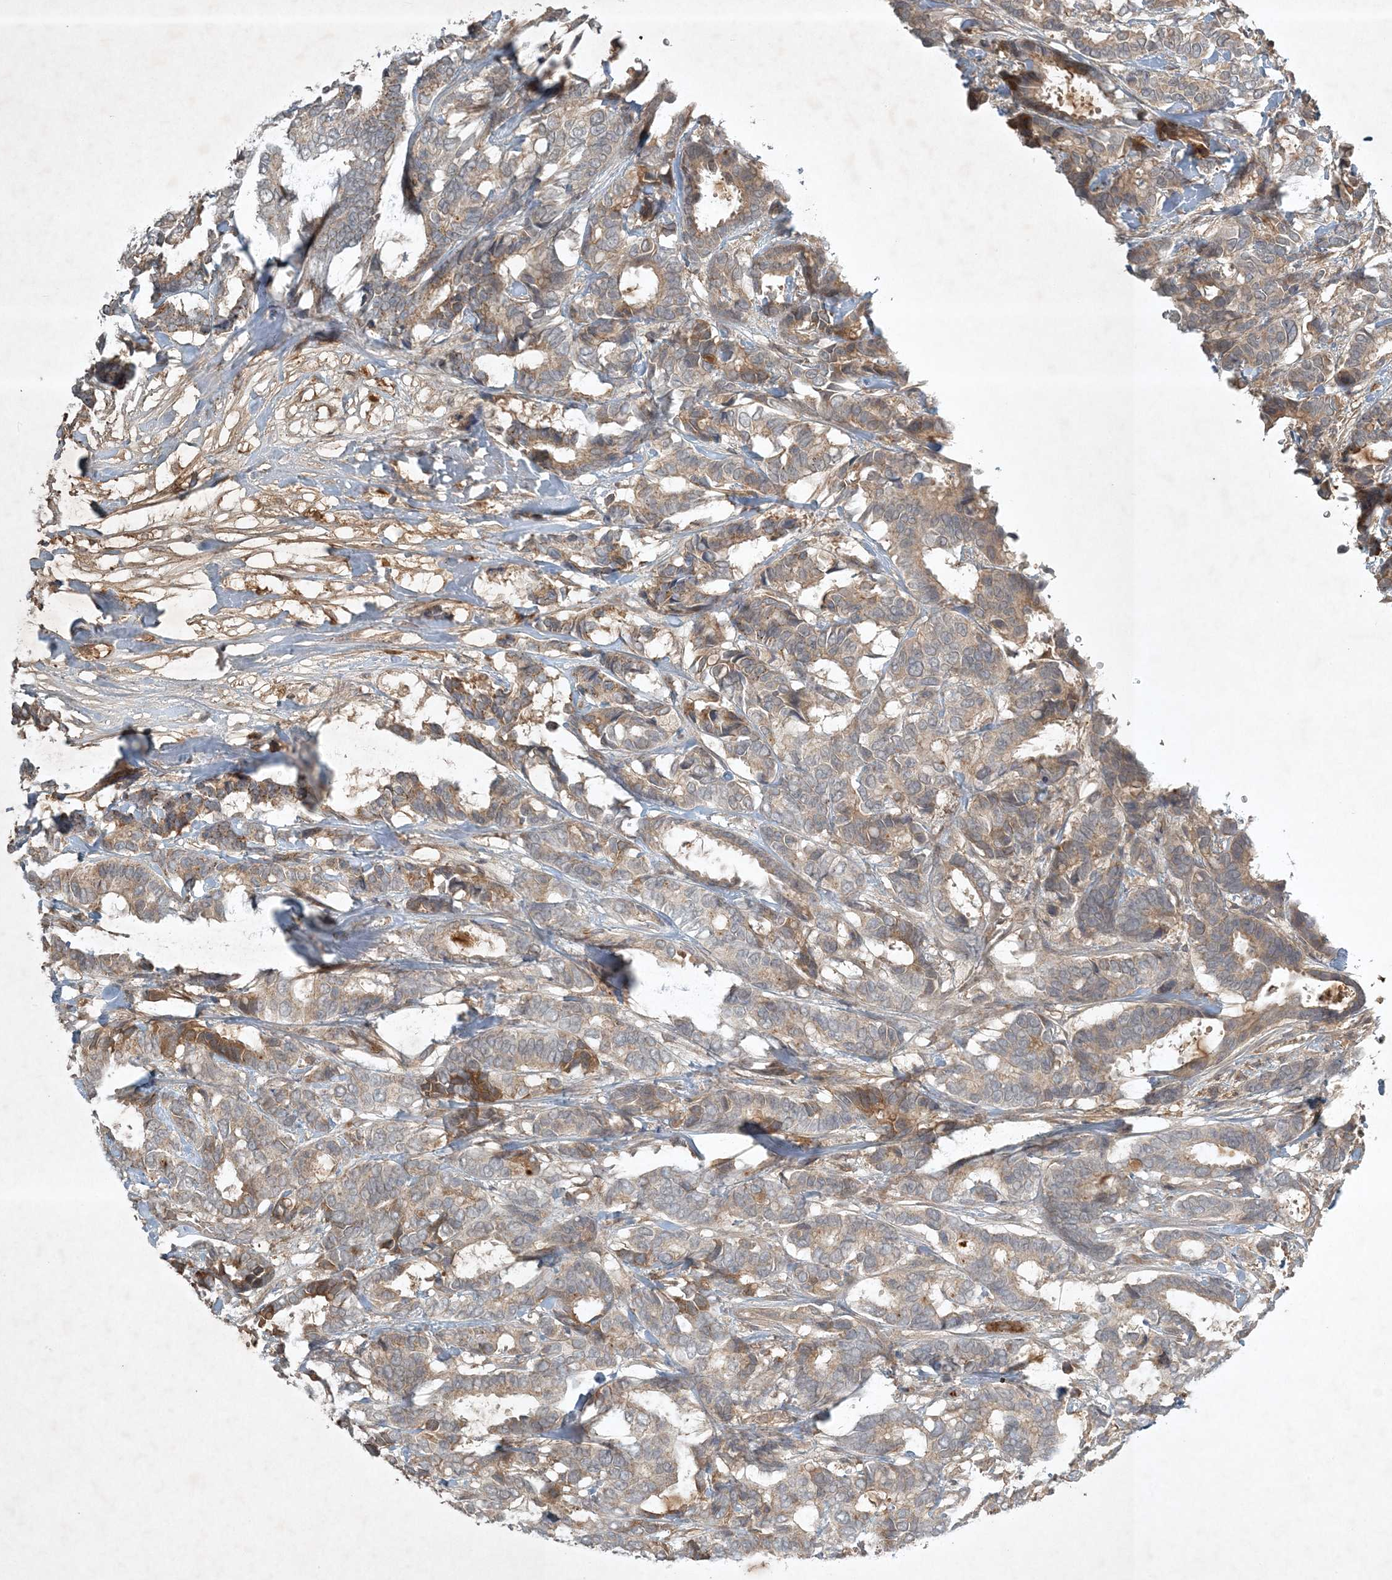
{"staining": {"intensity": "weak", "quantity": "25%-75%", "location": "cytoplasmic/membranous"}, "tissue": "breast cancer", "cell_type": "Tumor cells", "image_type": "cancer", "snomed": [{"axis": "morphology", "description": "Duct carcinoma"}, {"axis": "topography", "description": "Breast"}], "caption": "Breast invasive ductal carcinoma stained for a protein shows weak cytoplasmic/membranous positivity in tumor cells. (Stains: DAB in brown, nuclei in blue, Microscopy: brightfield microscopy at high magnification).", "gene": "TNFAIP6", "patient": {"sex": "female", "age": 87}}